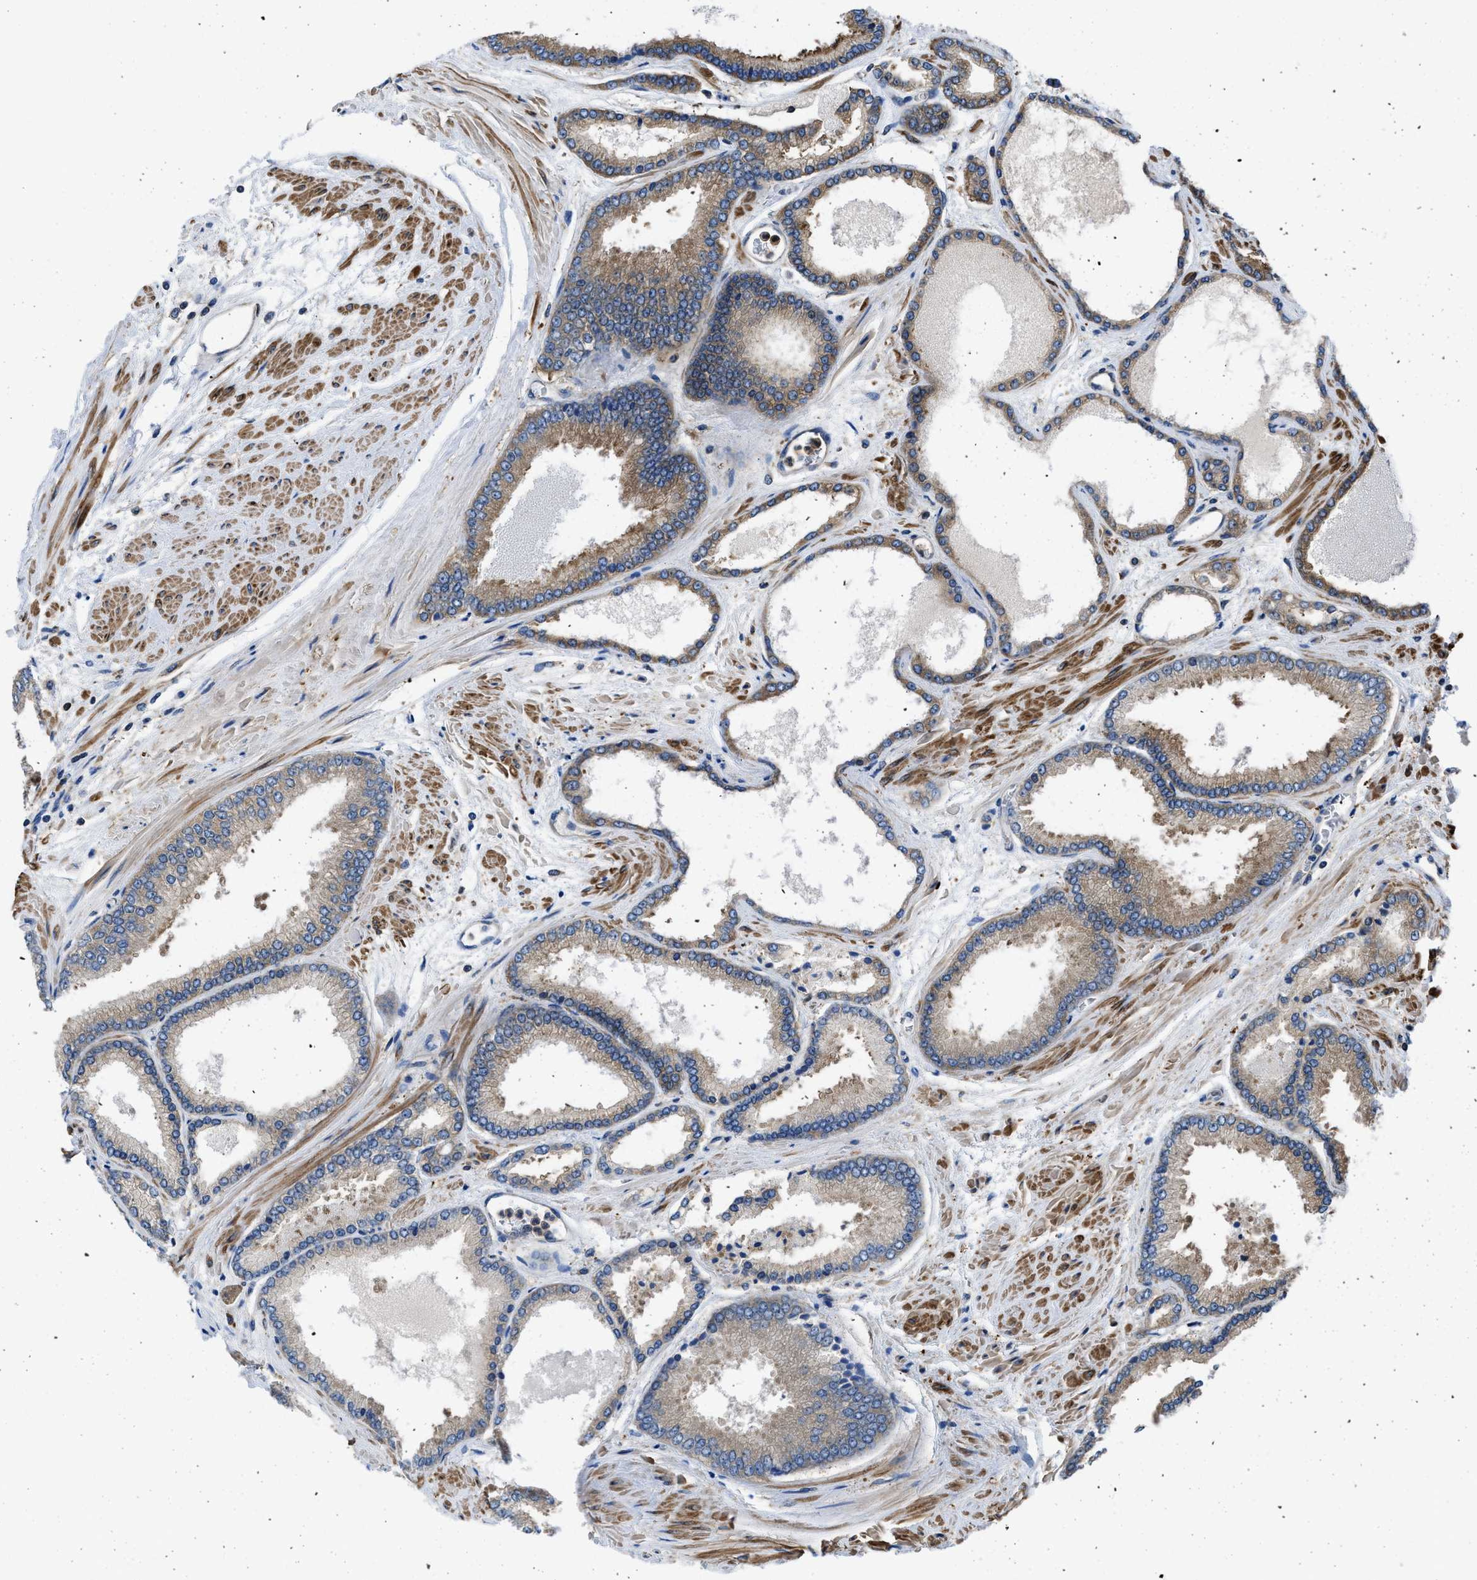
{"staining": {"intensity": "moderate", "quantity": ">75%", "location": "cytoplasmic/membranous"}, "tissue": "prostate cancer", "cell_type": "Tumor cells", "image_type": "cancer", "snomed": [{"axis": "morphology", "description": "Adenocarcinoma, High grade"}, {"axis": "topography", "description": "Prostate"}], "caption": "An immunohistochemistry (IHC) photomicrograph of neoplastic tissue is shown. Protein staining in brown highlights moderate cytoplasmic/membranous positivity in prostate cancer within tumor cells.", "gene": "CHKB", "patient": {"sex": "male", "age": 61}}